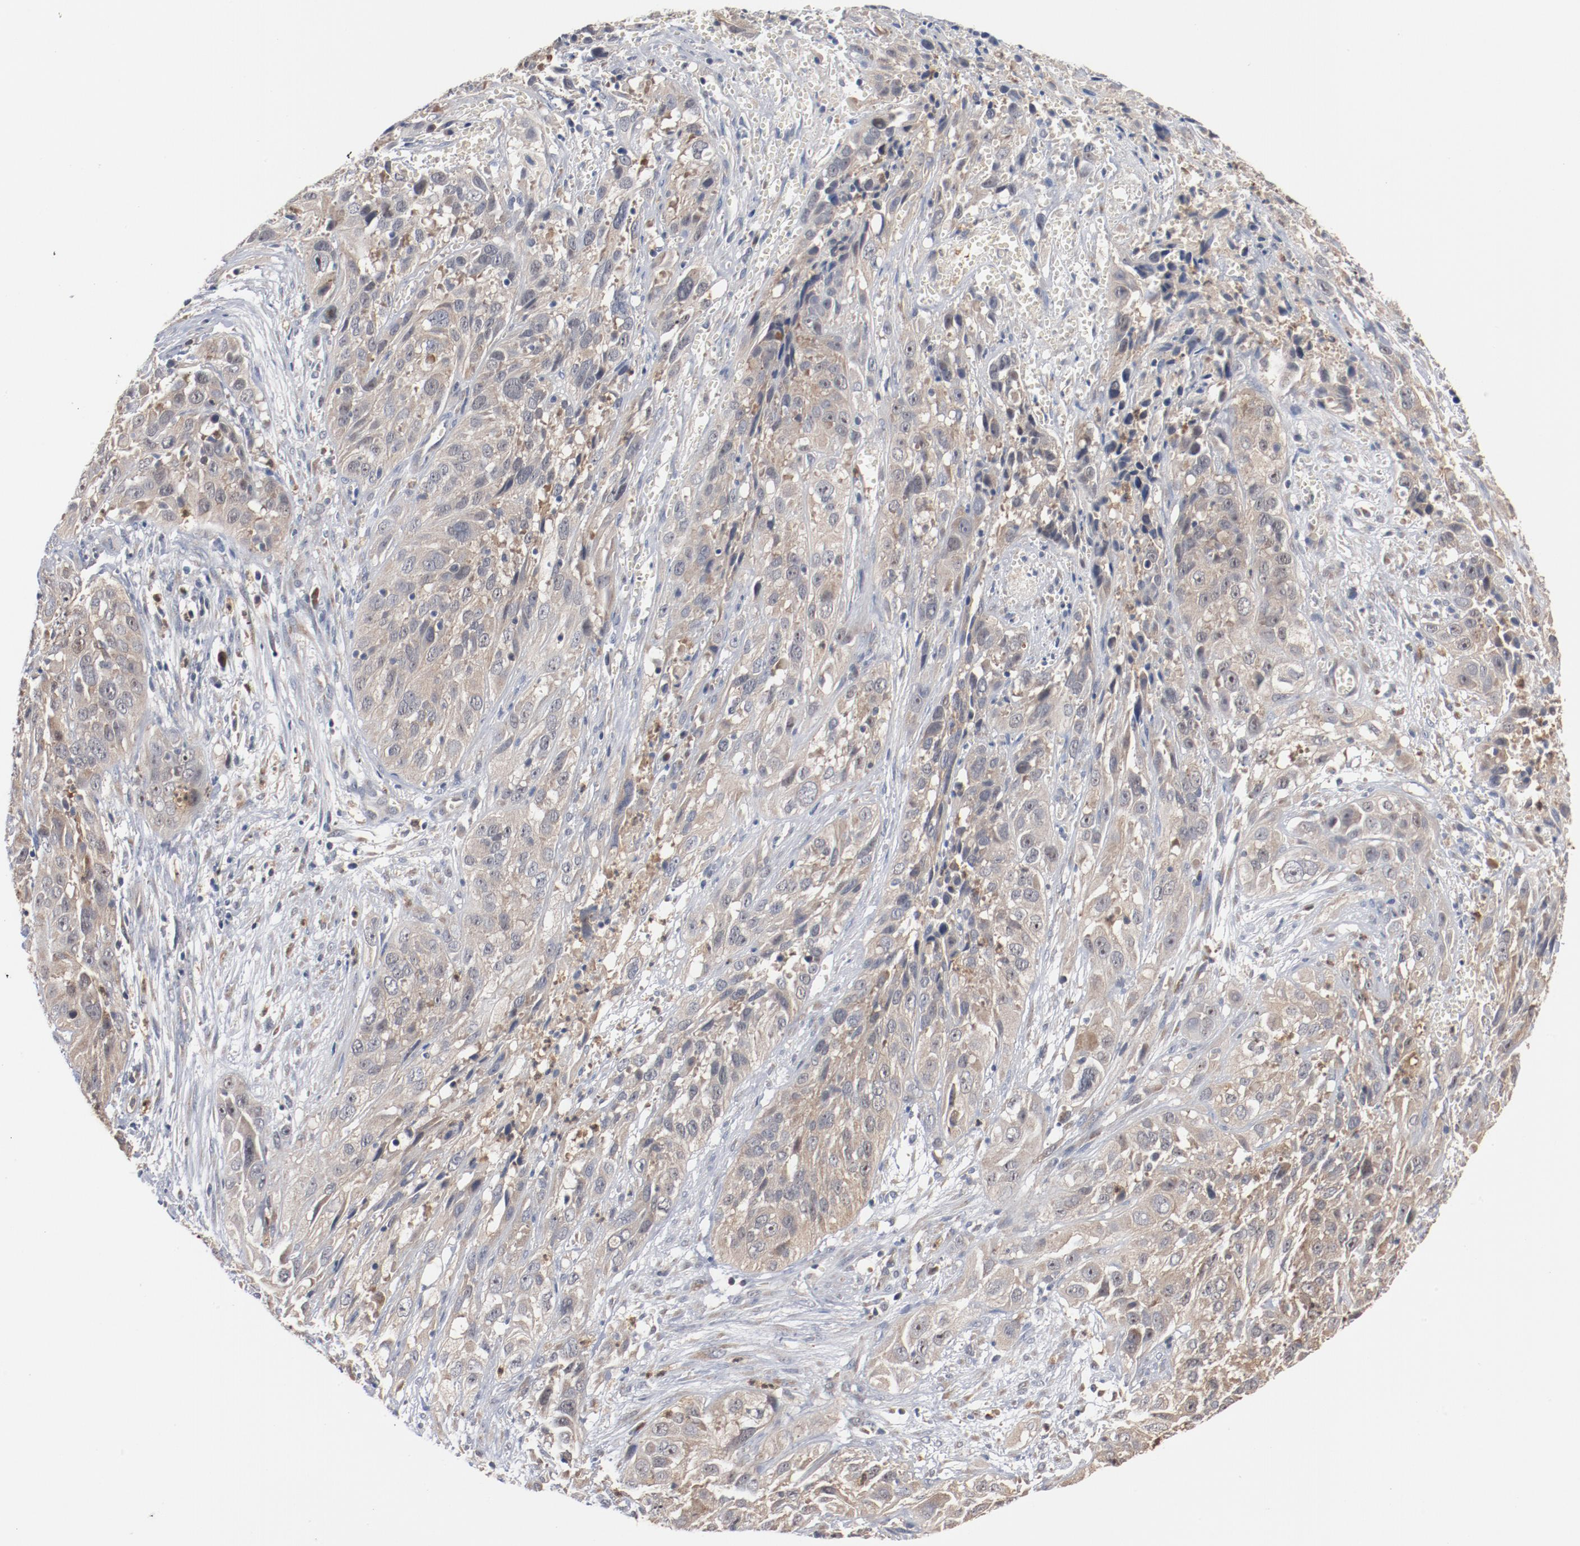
{"staining": {"intensity": "weak", "quantity": ">75%", "location": "cytoplasmic/membranous"}, "tissue": "cervical cancer", "cell_type": "Tumor cells", "image_type": "cancer", "snomed": [{"axis": "morphology", "description": "Squamous cell carcinoma, NOS"}, {"axis": "topography", "description": "Cervix"}], "caption": "DAB (3,3'-diaminobenzidine) immunohistochemical staining of cervical cancer (squamous cell carcinoma) shows weak cytoplasmic/membranous protein expression in about >75% of tumor cells. Using DAB (brown) and hematoxylin (blue) stains, captured at high magnification using brightfield microscopy.", "gene": "RNASE11", "patient": {"sex": "female", "age": 32}}